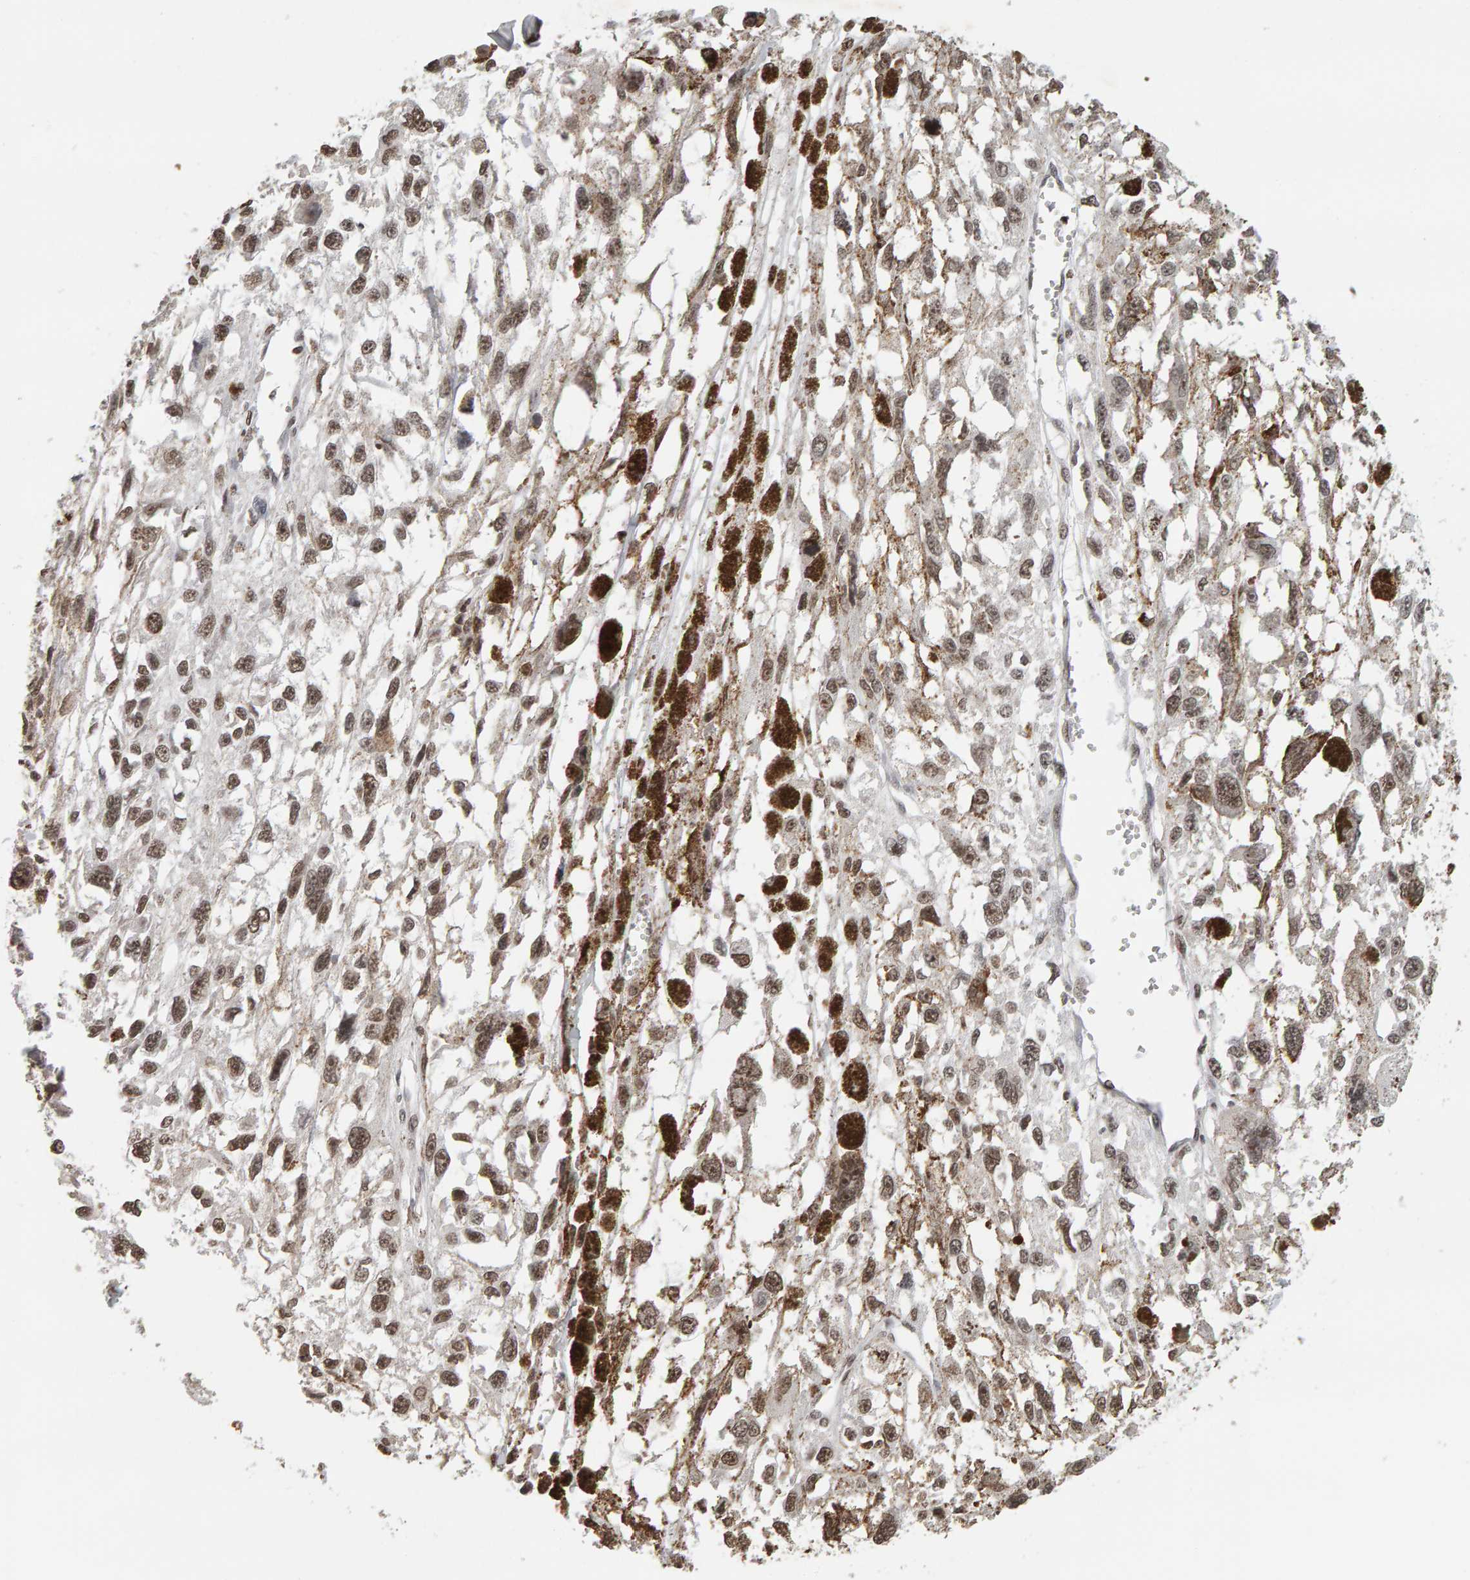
{"staining": {"intensity": "weak", "quantity": ">75%", "location": "nuclear"}, "tissue": "melanoma", "cell_type": "Tumor cells", "image_type": "cancer", "snomed": [{"axis": "morphology", "description": "Malignant melanoma, Metastatic site"}, {"axis": "topography", "description": "Lymph node"}], "caption": "Protein positivity by immunohistochemistry (IHC) displays weak nuclear expression in approximately >75% of tumor cells in melanoma.", "gene": "AFF4", "patient": {"sex": "male", "age": 59}}